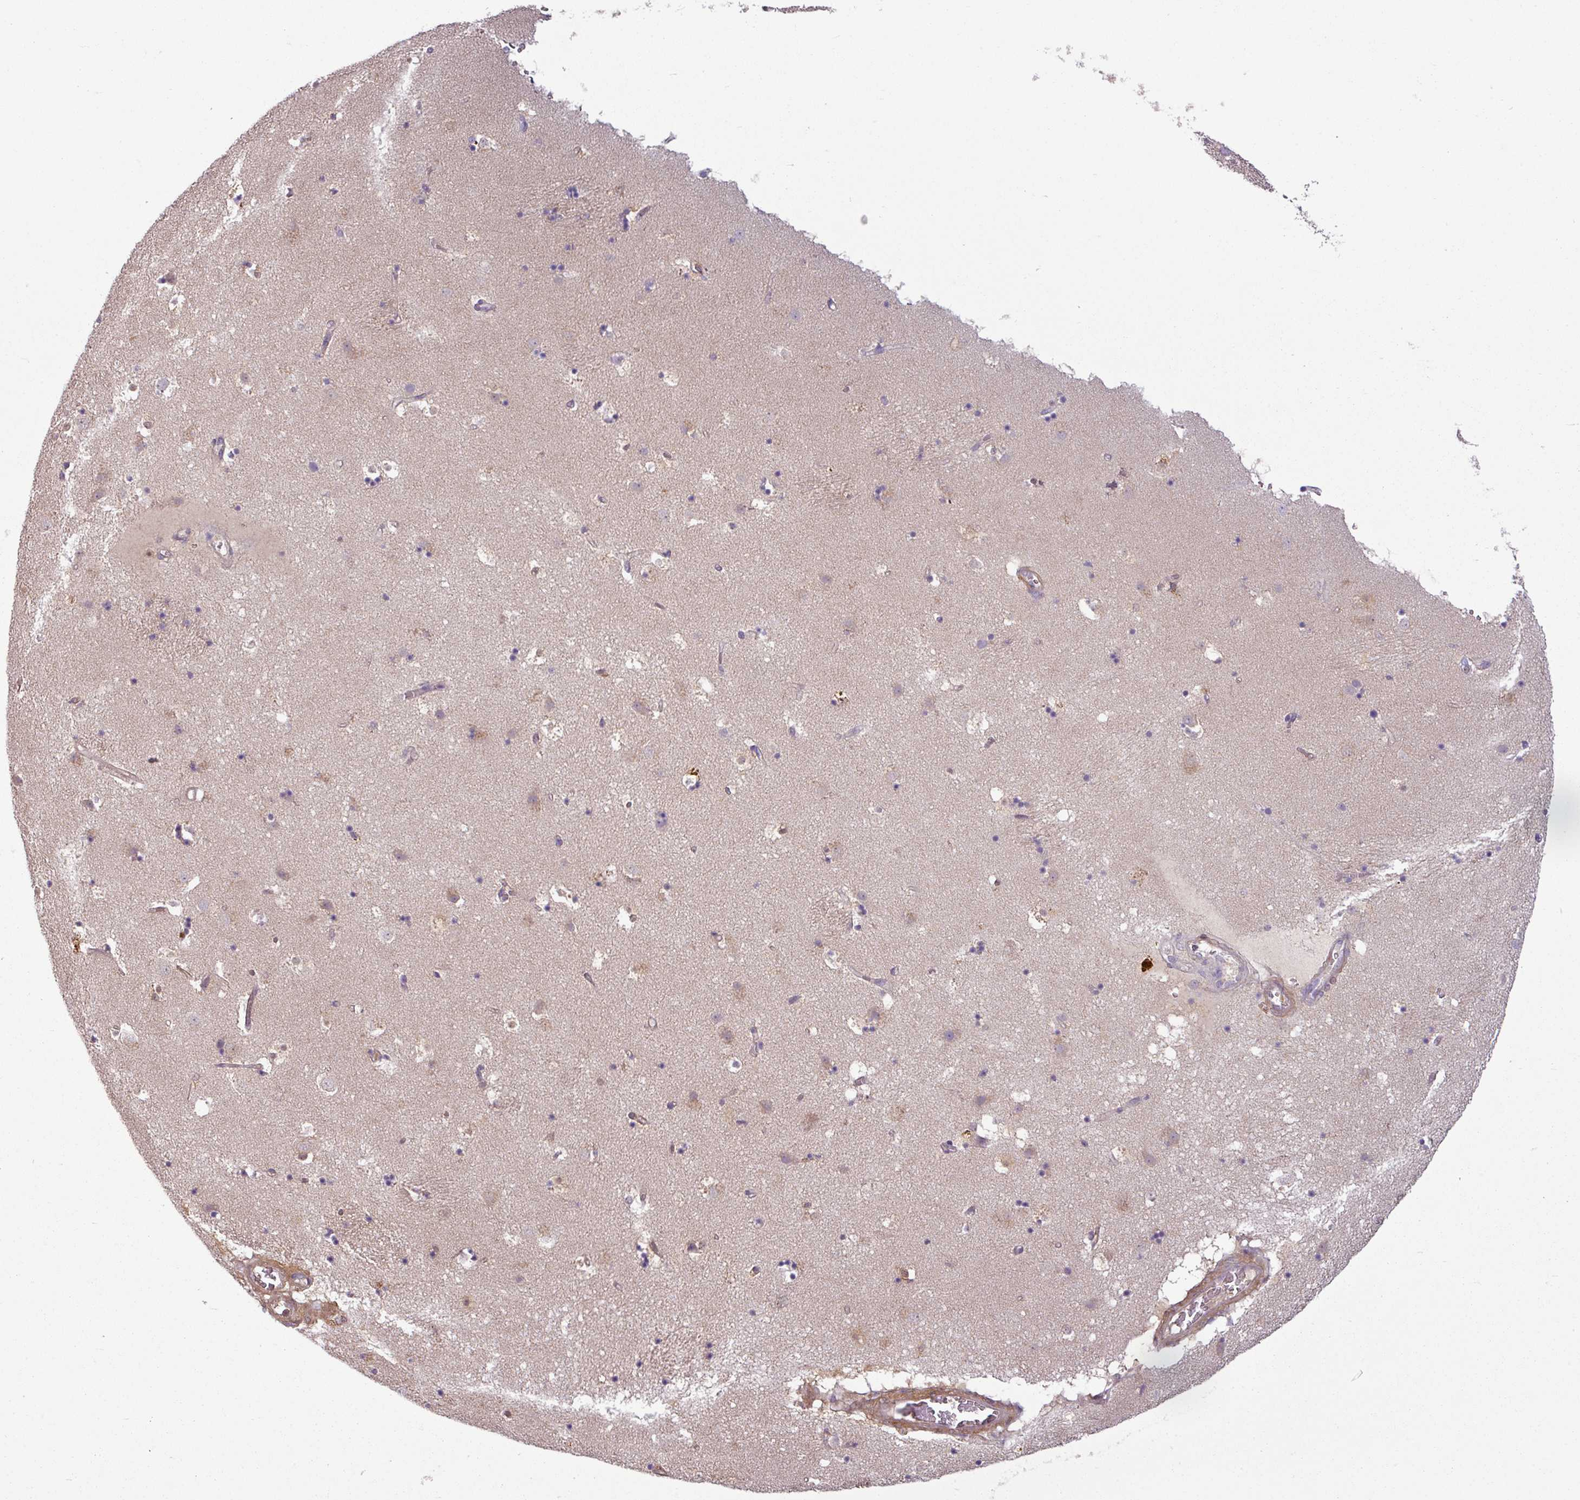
{"staining": {"intensity": "negative", "quantity": "none", "location": "none"}, "tissue": "caudate", "cell_type": "Glial cells", "image_type": "normal", "snomed": [{"axis": "morphology", "description": "Normal tissue, NOS"}, {"axis": "topography", "description": "Lateral ventricle wall"}], "caption": "Immunohistochemistry micrograph of normal caudate: human caudate stained with DAB demonstrates no significant protein staining in glial cells.", "gene": "SH3BGRL", "patient": {"sex": "male", "age": 58}}